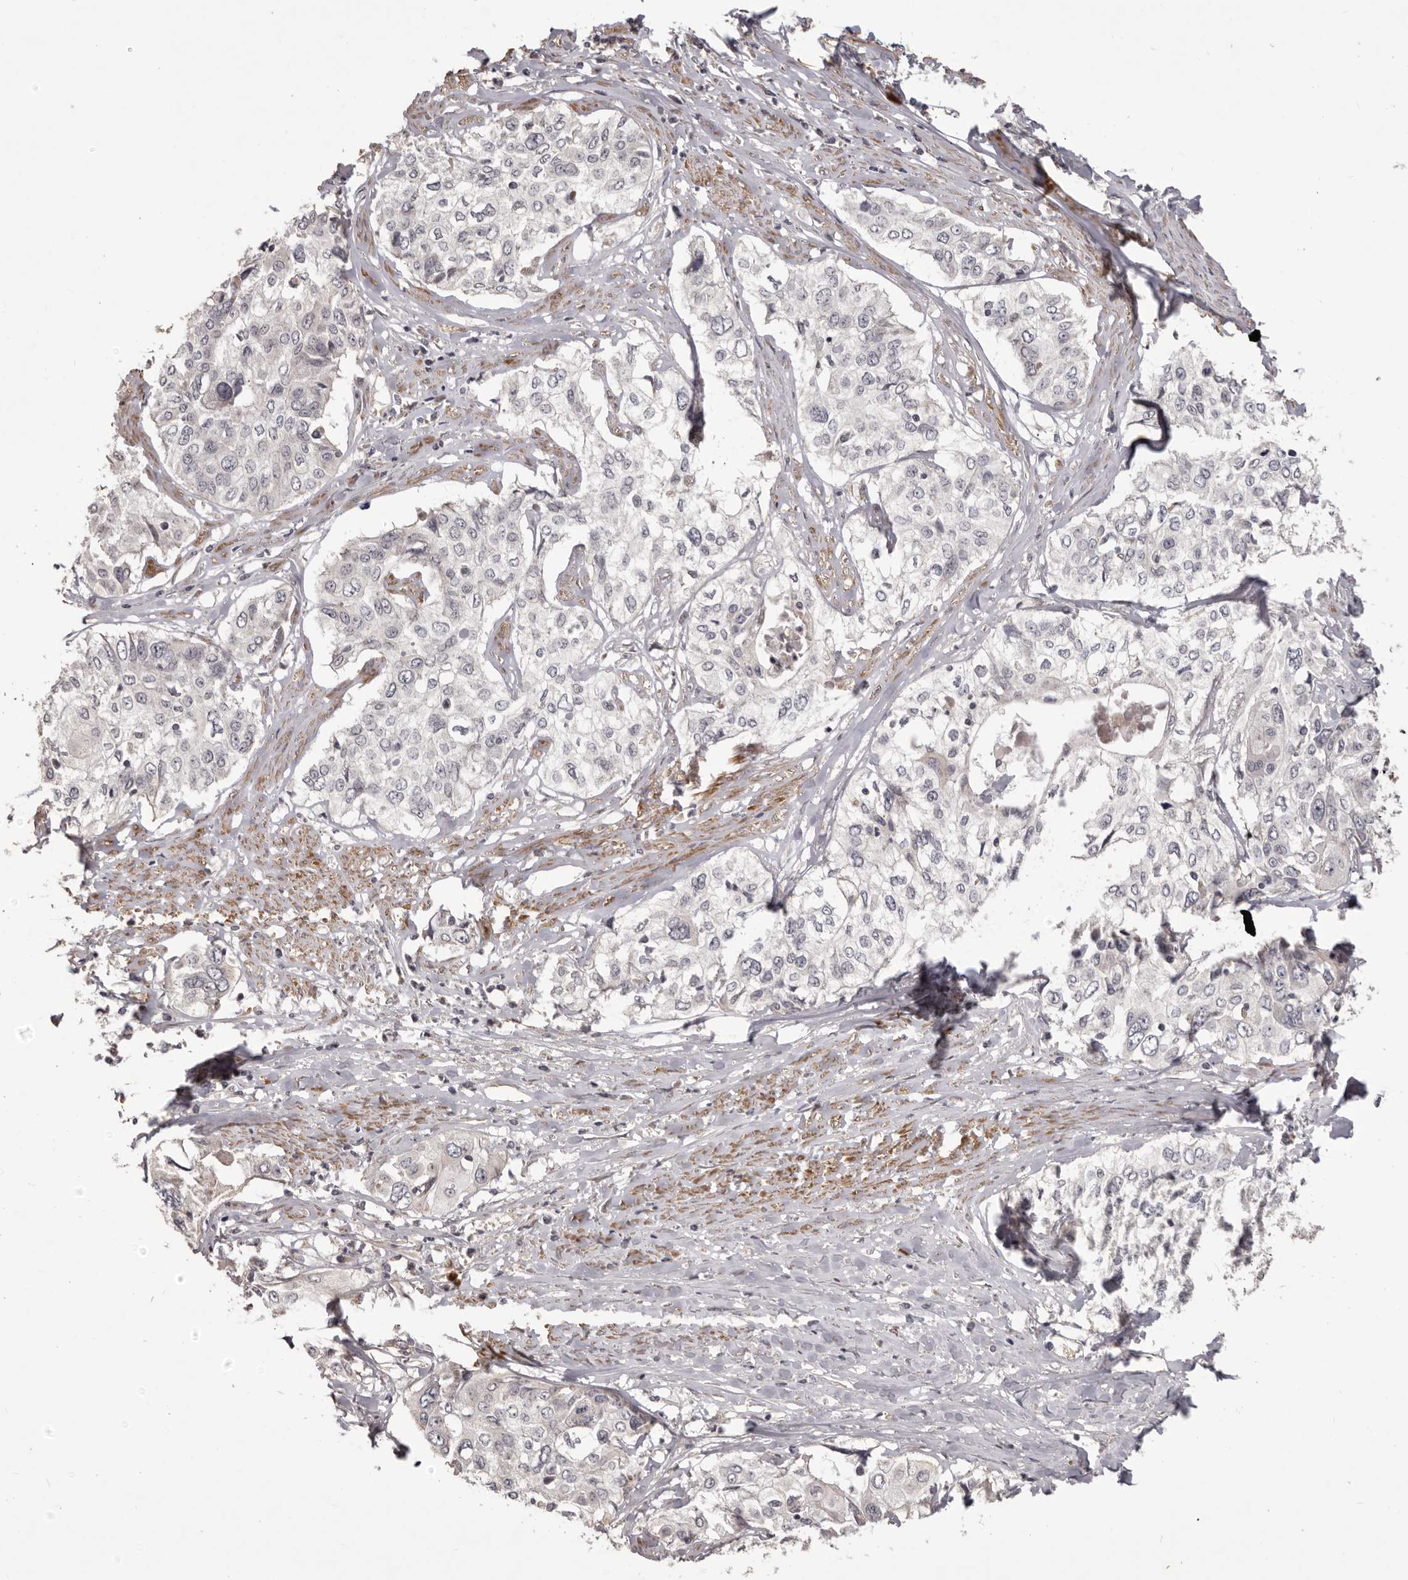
{"staining": {"intensity": "negative", "quantity": "none", "location": "none"}, "tissue": "cervical cancer", "cell_type": "Tumor cells", "image_type": "cancer", "snomed": [{"axis": "morphology", "description": "Squamous cell carcinoma, NOS"}, {"axis": "topography", "description": "Cervix"}], "caption": "Tumor cells show no significant protein staining in cervical cancer (squamous cell carcinoma).", "gene": "HRH1", "patient": {"sex": "female", "age": 31}}